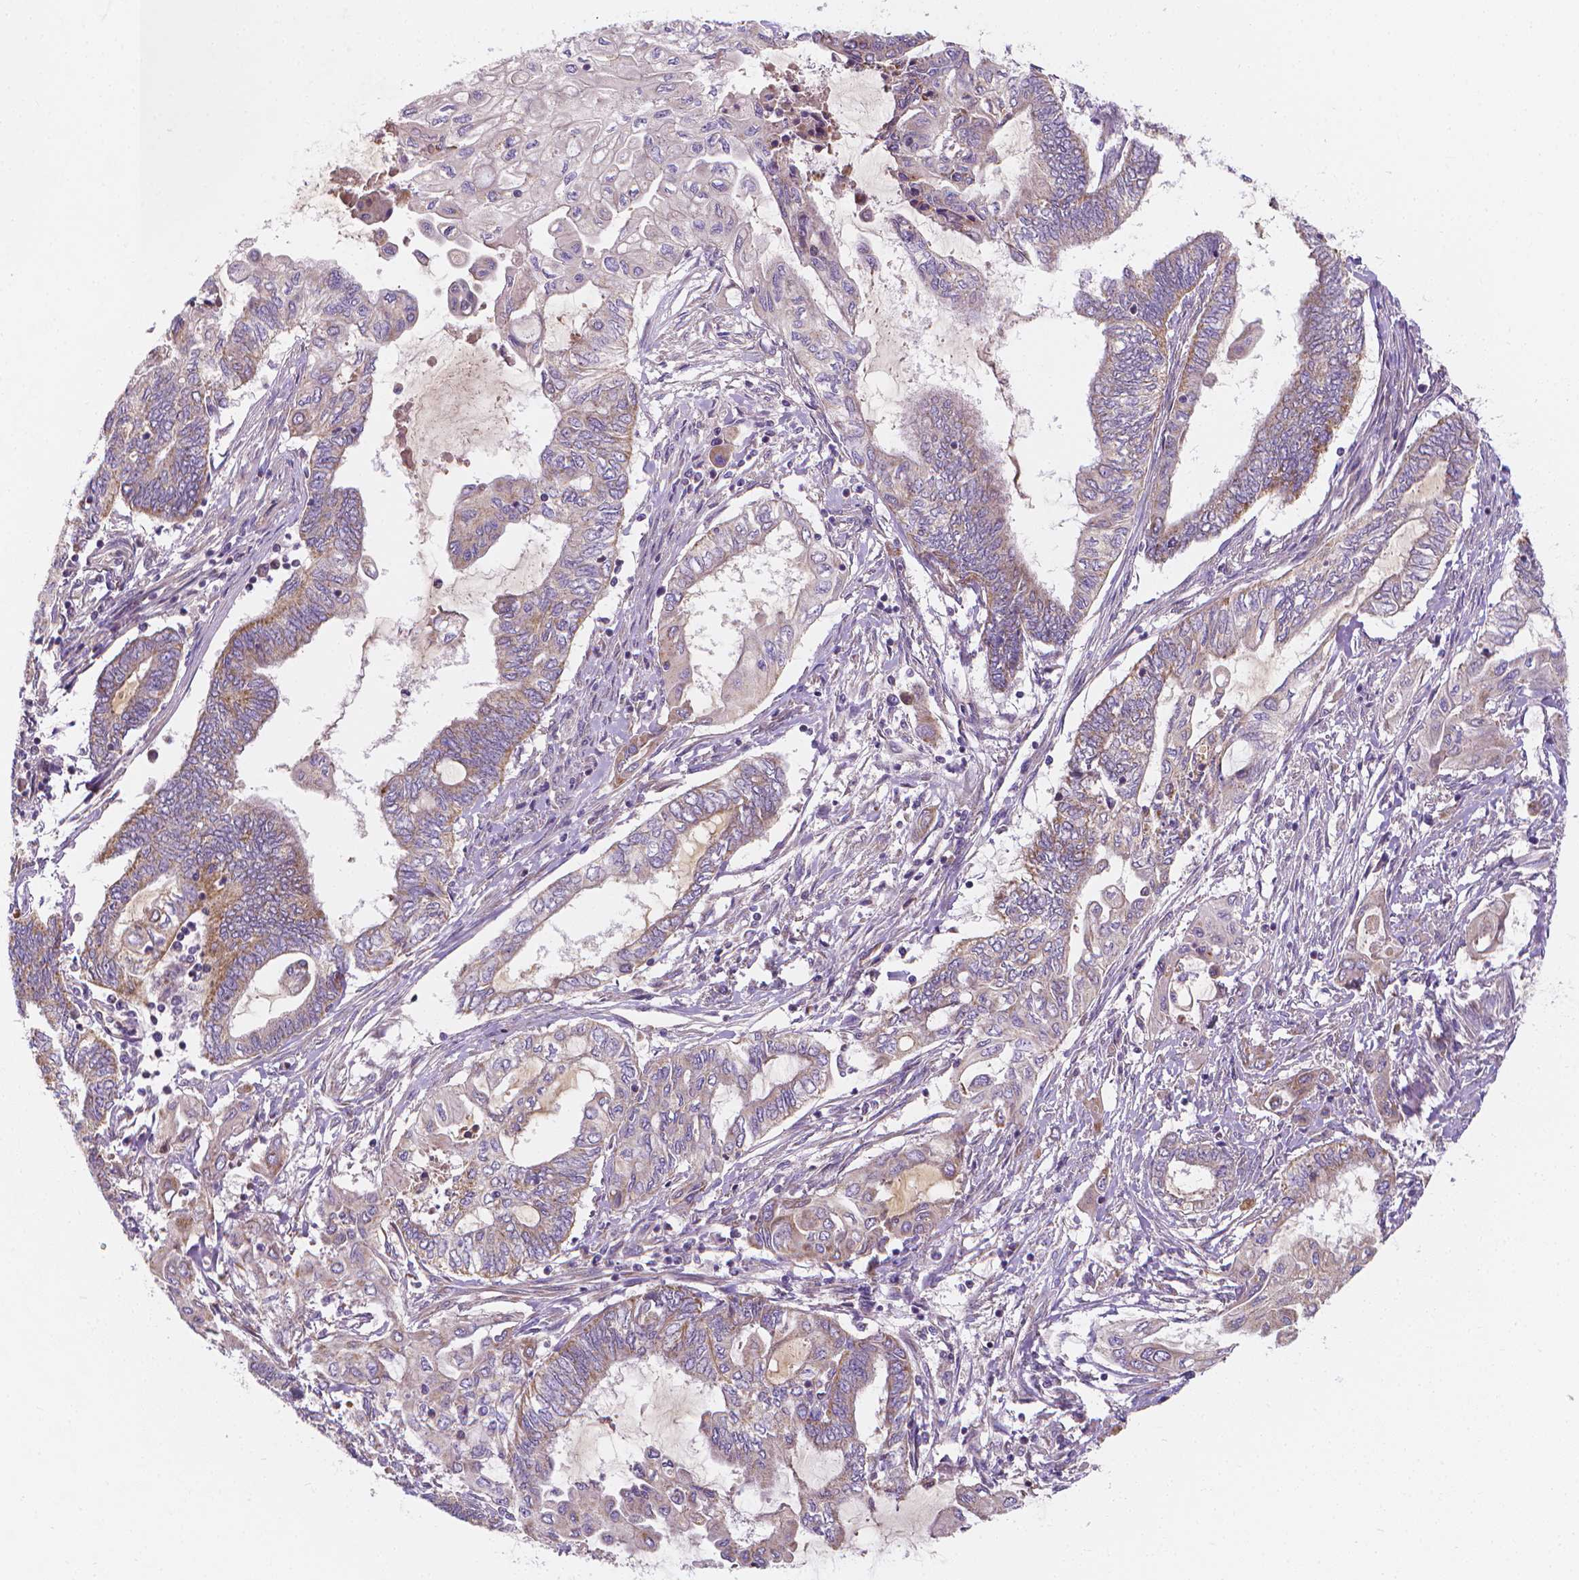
{"staining": {"intensity": "weak", "quantity": "25%-75%", "location": "cytoplasmic/membranous"}, "tissue": "endometrial cancer", "cell_type": "Tumor cells", "image_type": "cancer", "snomed": [{"axis": "morphology", "description": "Adenocarcinoma, NOS"}, {"axis": "topography", "description": "Uterus"}, {"axis": "topography", "description": "Endometrium"}], "caption": "Immunohistochemical staining of human adenocarcinoma (endometrial) reveals weak cytoplasmic/membranous protein expression in about 25%-75% of tumor cells.", "gene": "SNCAIP", "patient": {"sex": "female", "age": 70}}